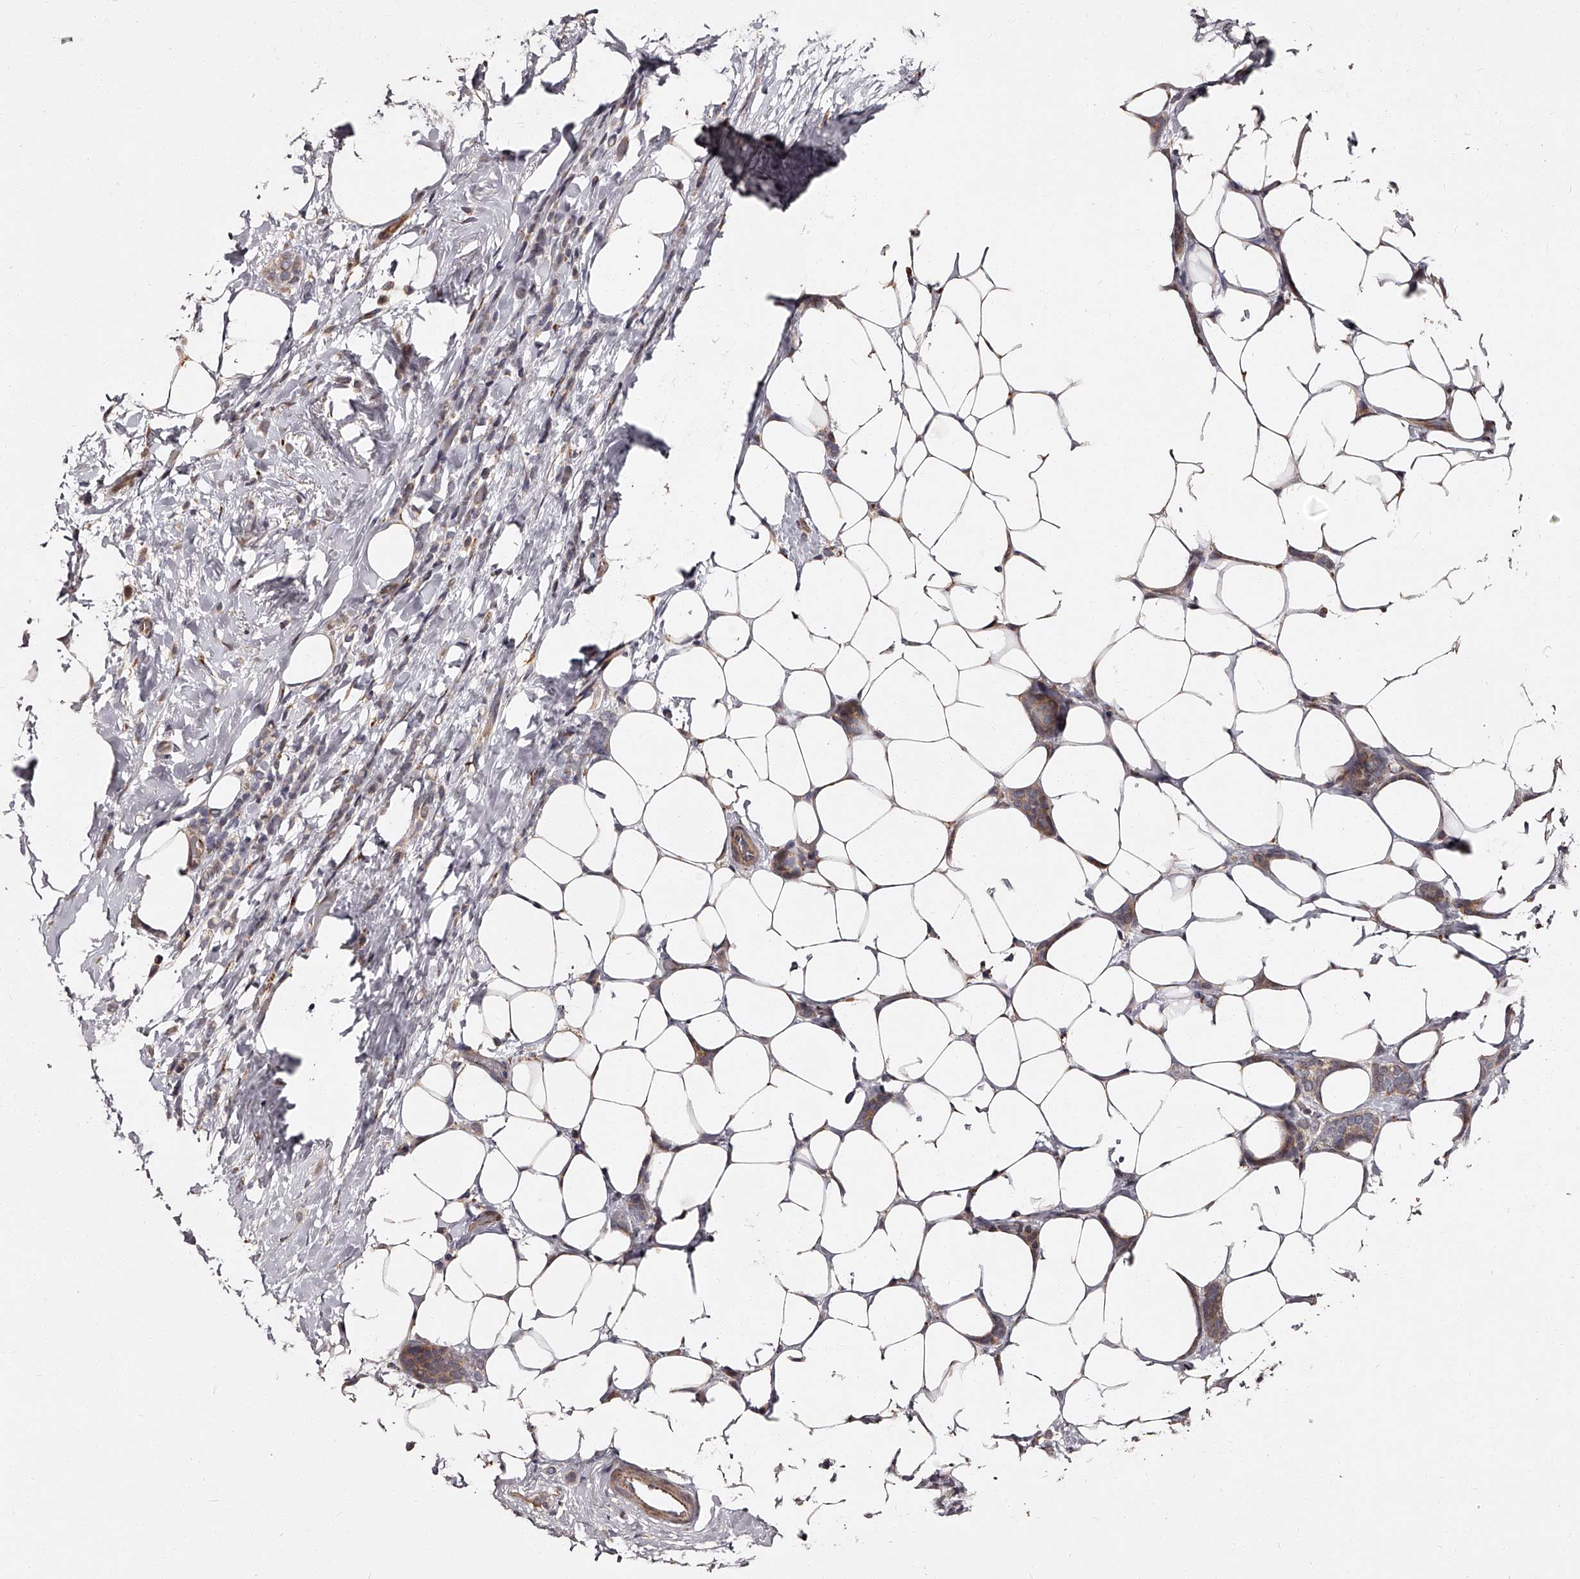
{"staining": {"intensity": "weak", "quantity": "<25%", "location": "cytoplasmic/membranous"}, "tissue": "breast cancer", "cell_type": "Tumor cells", "image_type": "cancer", "snomed": [{"axis": "morphology", "description": "Lobular carcinoma"}, {"axis": "topography", "description": "Breast"}], "caption": "Immunohistochemistry (IHC) photomicrograph of human breast cancer stained for a protein (brown), which shows no positivity in tumor cells.", "gene": "RSC1A1", "patient": {"sex": "female", "age": 50}}